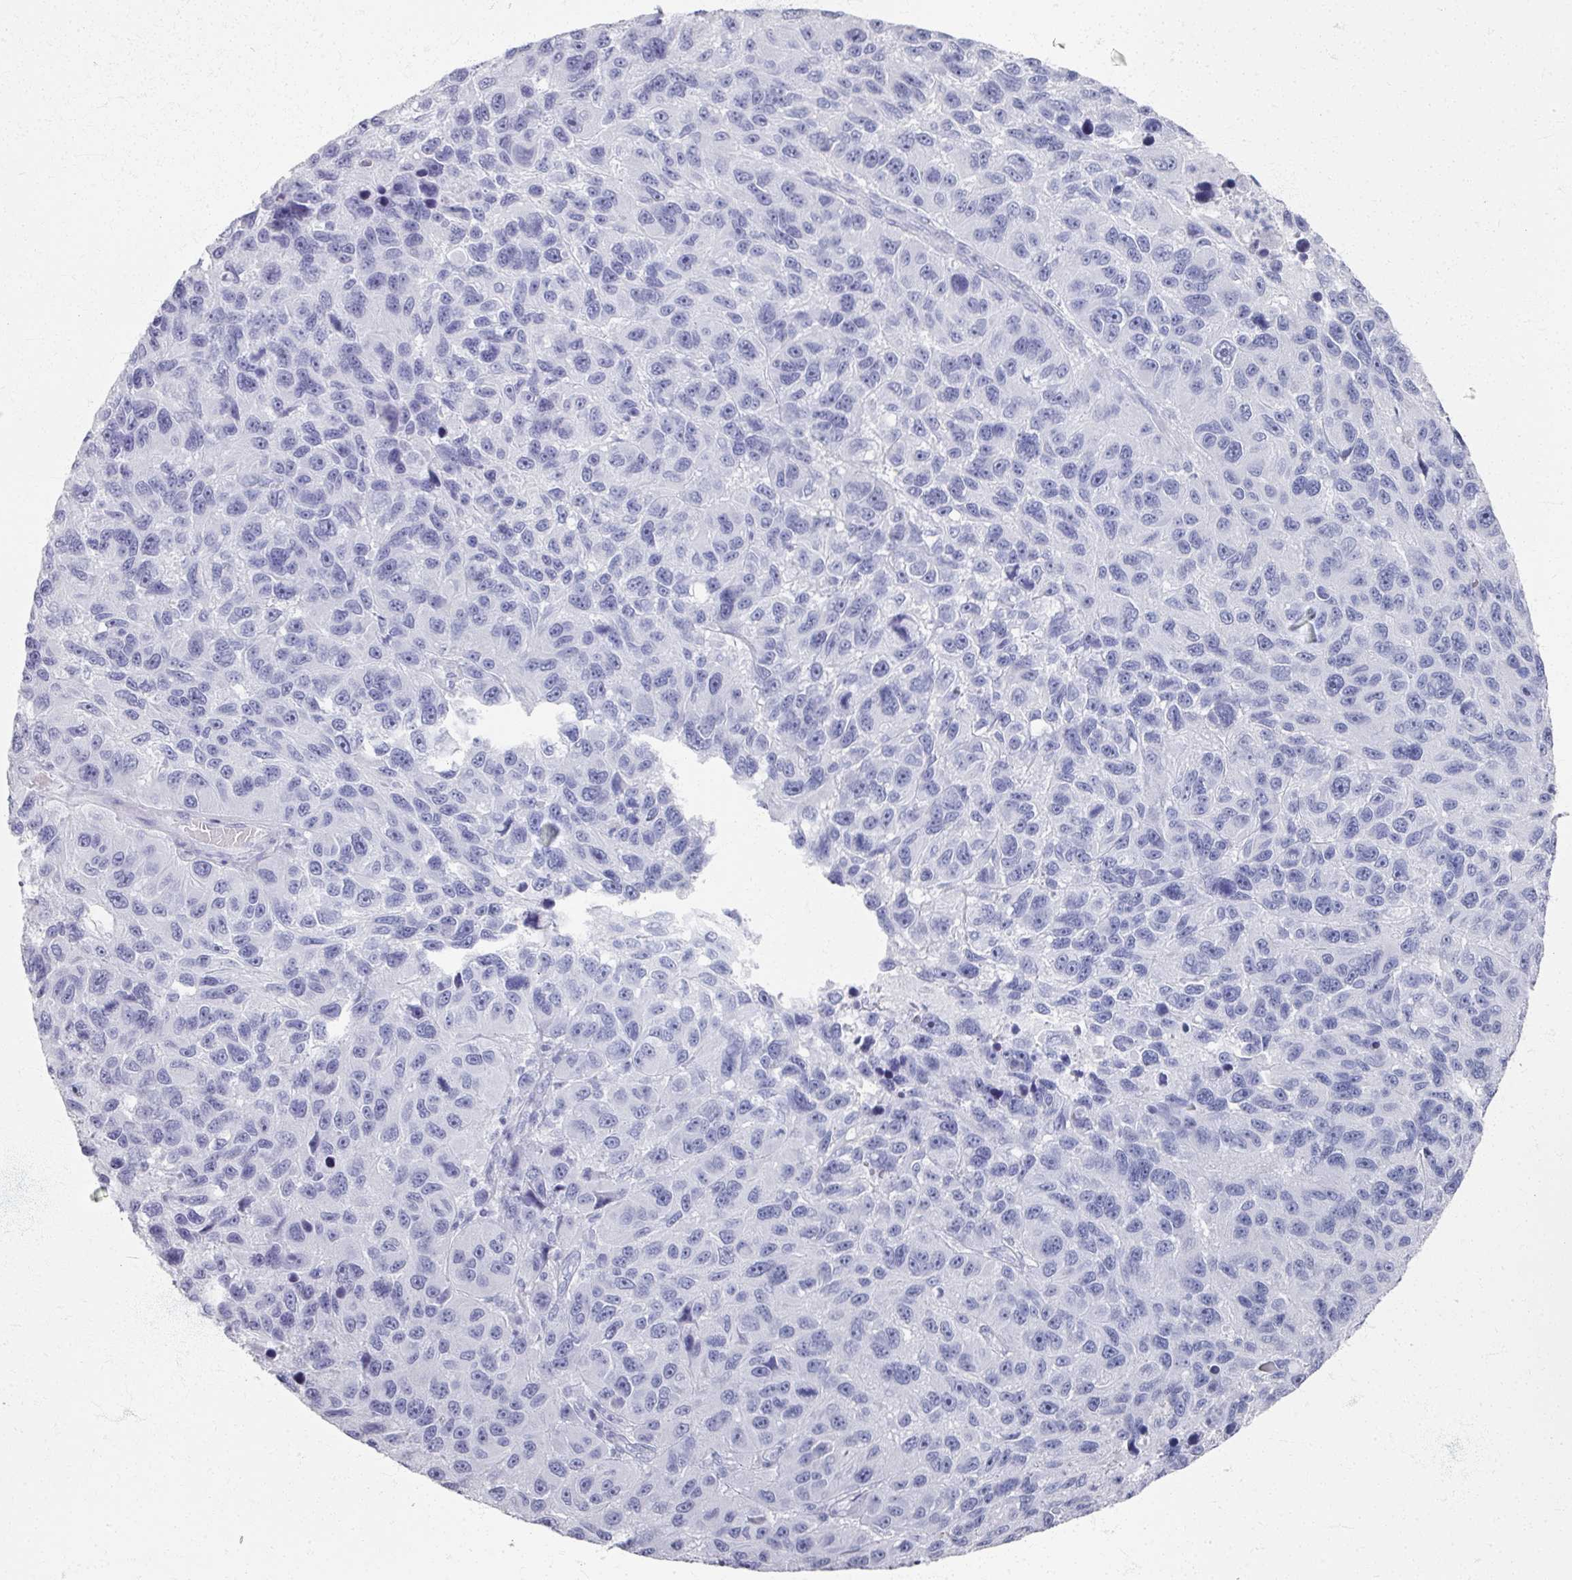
{"staining": {"intensity": "negative", "quantity": "none", "location": "none"}, "tissue": "melanoma", "cell_type": "Tumor cells", "image_type": "cancer", "snomed": [{"axis": "morphology", "description": "Malignant melanoma, NOS"}, {"axis": "topography", "description": "Skin"}], "caption": "Tumor cells show no significant expression in melanoma. Nuclei are stained in blue.", "gene": "PSKH1", "patient": {"sex": "male", "age": 53}}